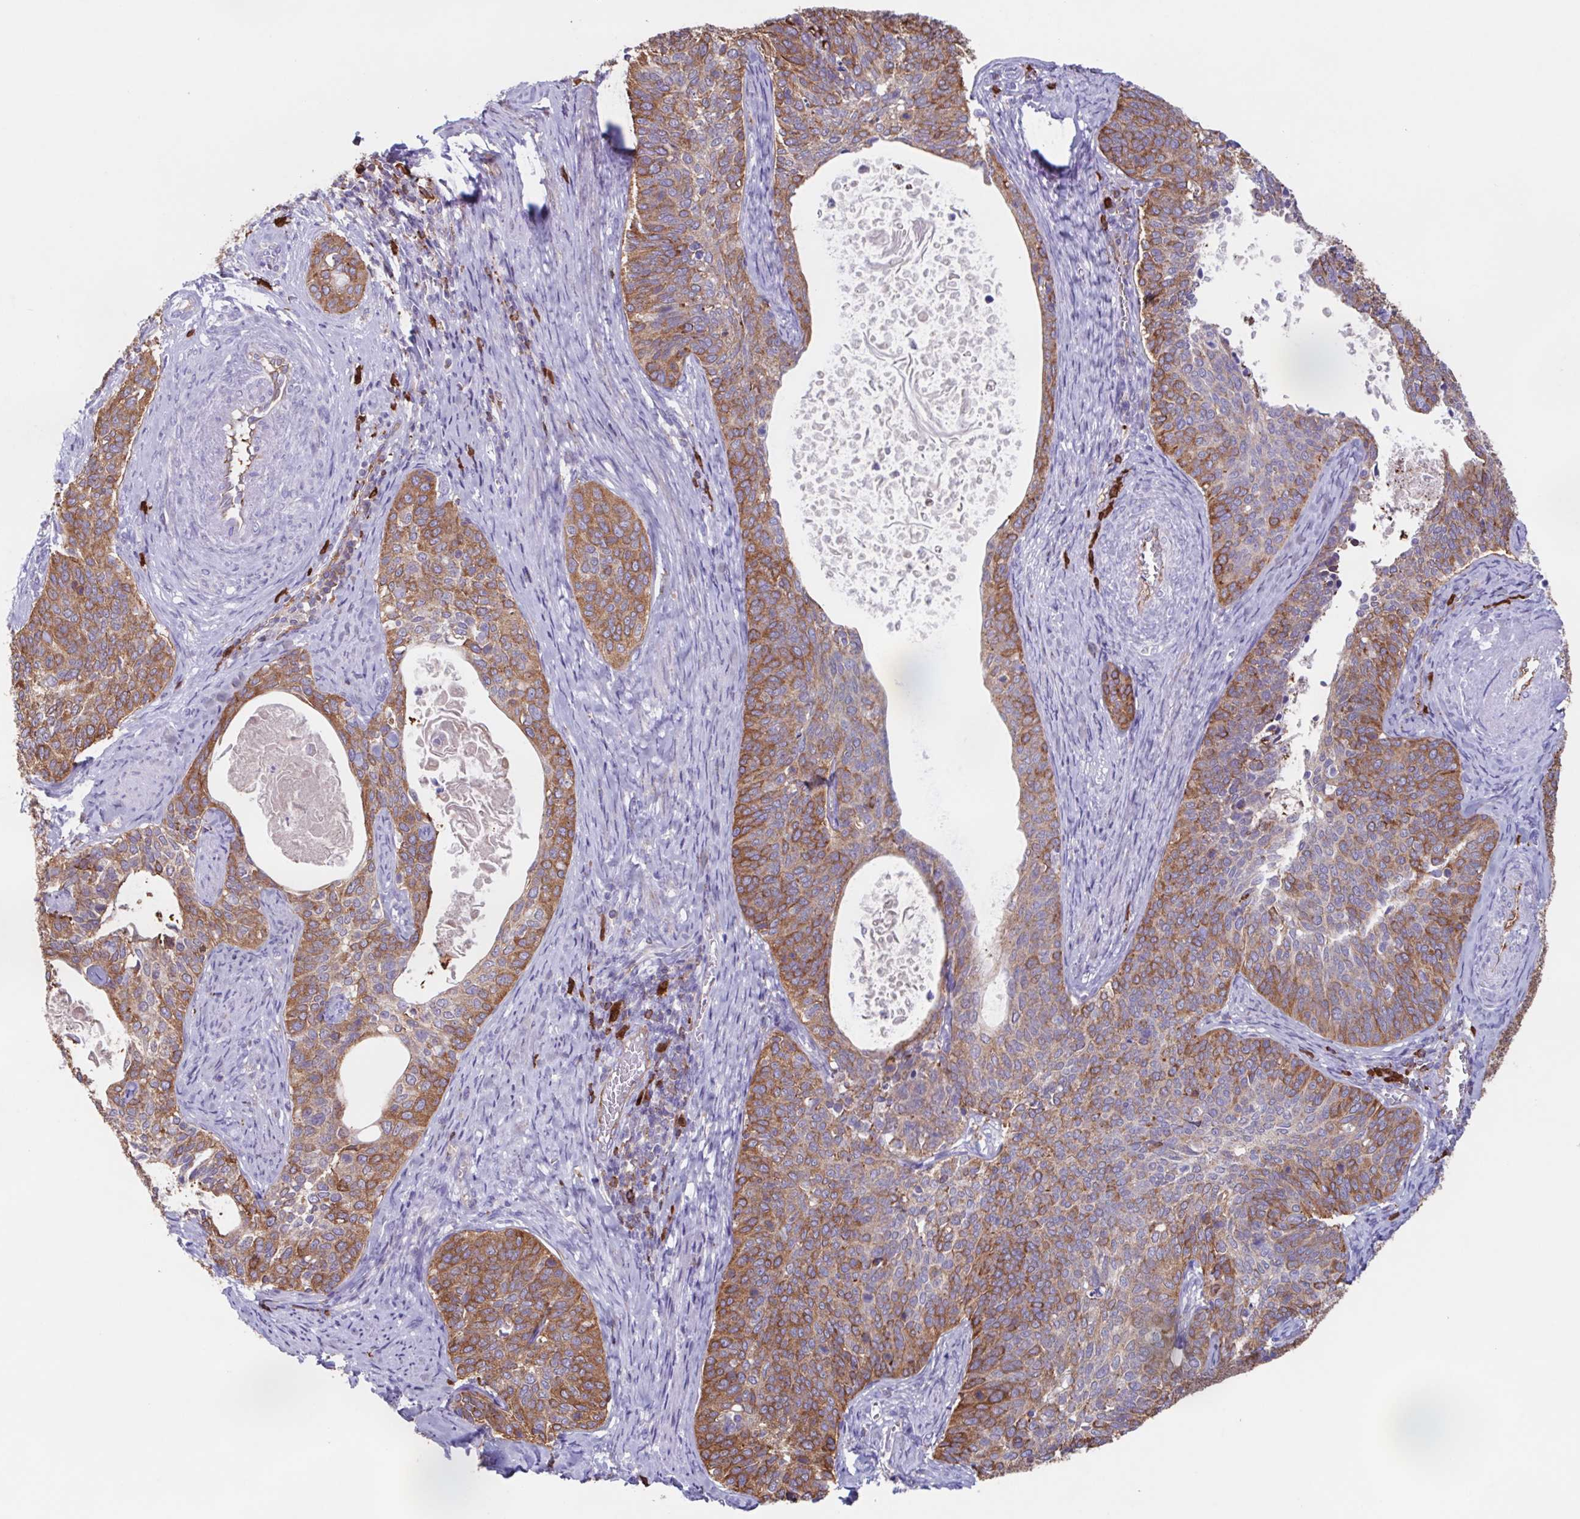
{"staining": {"intensity": "moderate", "quantity": ">75%", "location": "cytoplasmic/membranous"}, "tissue": "cervical cancer", "cell_type": "Tumor cells", "image_type": "cancer", "snomed": [{"axis": "morphology", "description": "Squamous cell carcinoma, NOS"}, {"axis": "topography", "description": "Cervix"}], "caption": "A histopathology image of cervical cancer (squamous cell carcinoma) stained for a protein shows moderate cytoplasmic/membranous brown staining in tumor cells.", "gene": "TPD52", "patient": {"sex": "female", "age": 69}}